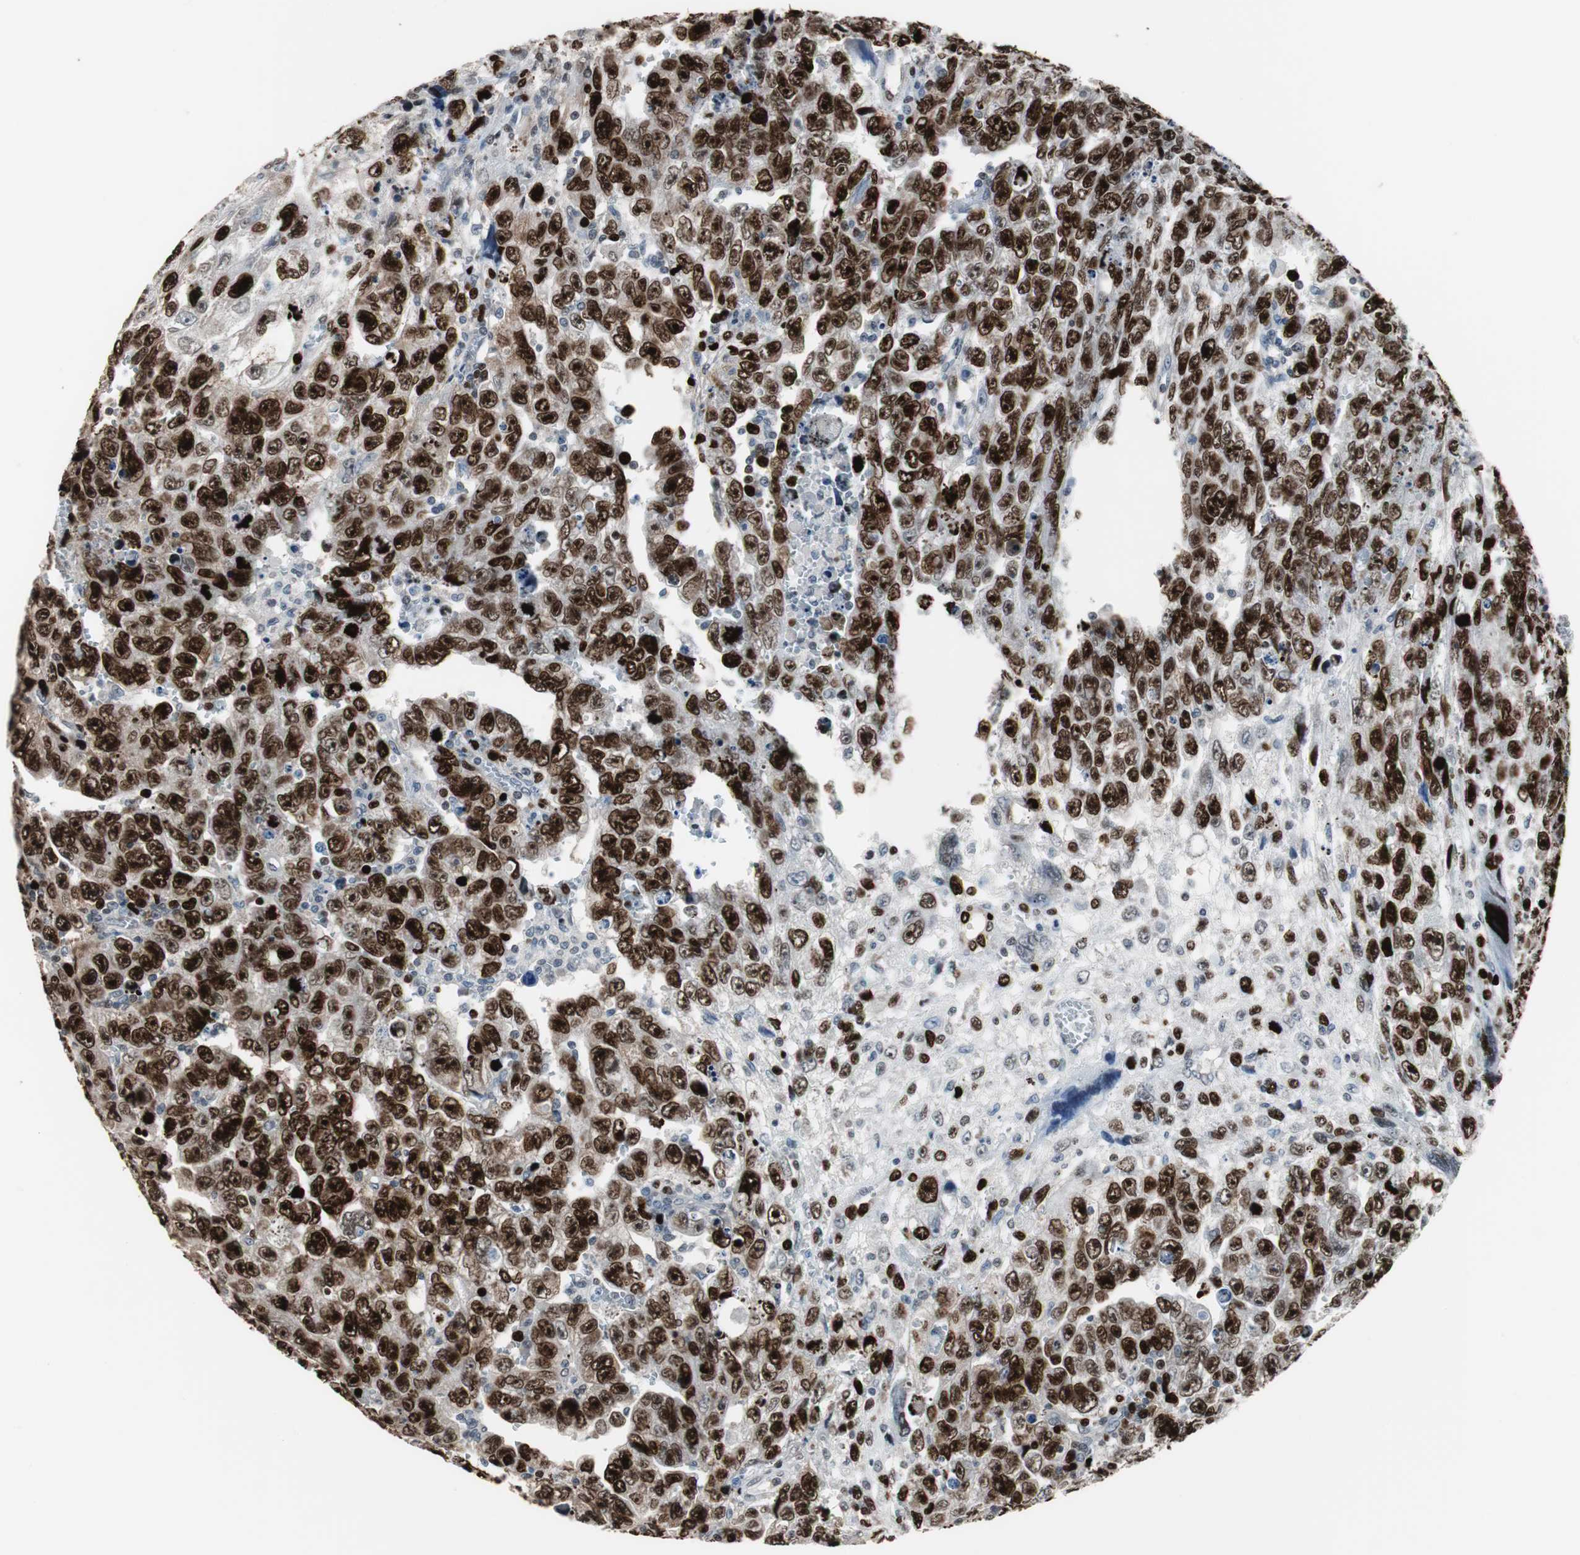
{"staining": {"intensity": "strong", "quantity": ">75%", "location": "nuclear"}, "tissue": "testis cancer", "cell_type": "Tumor cells", "image_type": "cancer", "snomed": [{"axis": "morphology", "description": "Carcinoma, Embryonal, NOS"}, {"axis": "topography", "description": "Testis"}], "caption": "Testis cancer stained with a protein marker demonstrates strong staining in tumor cells.", "gene": "TOP2A", "patient": {"sex": "male", "age": 28}}